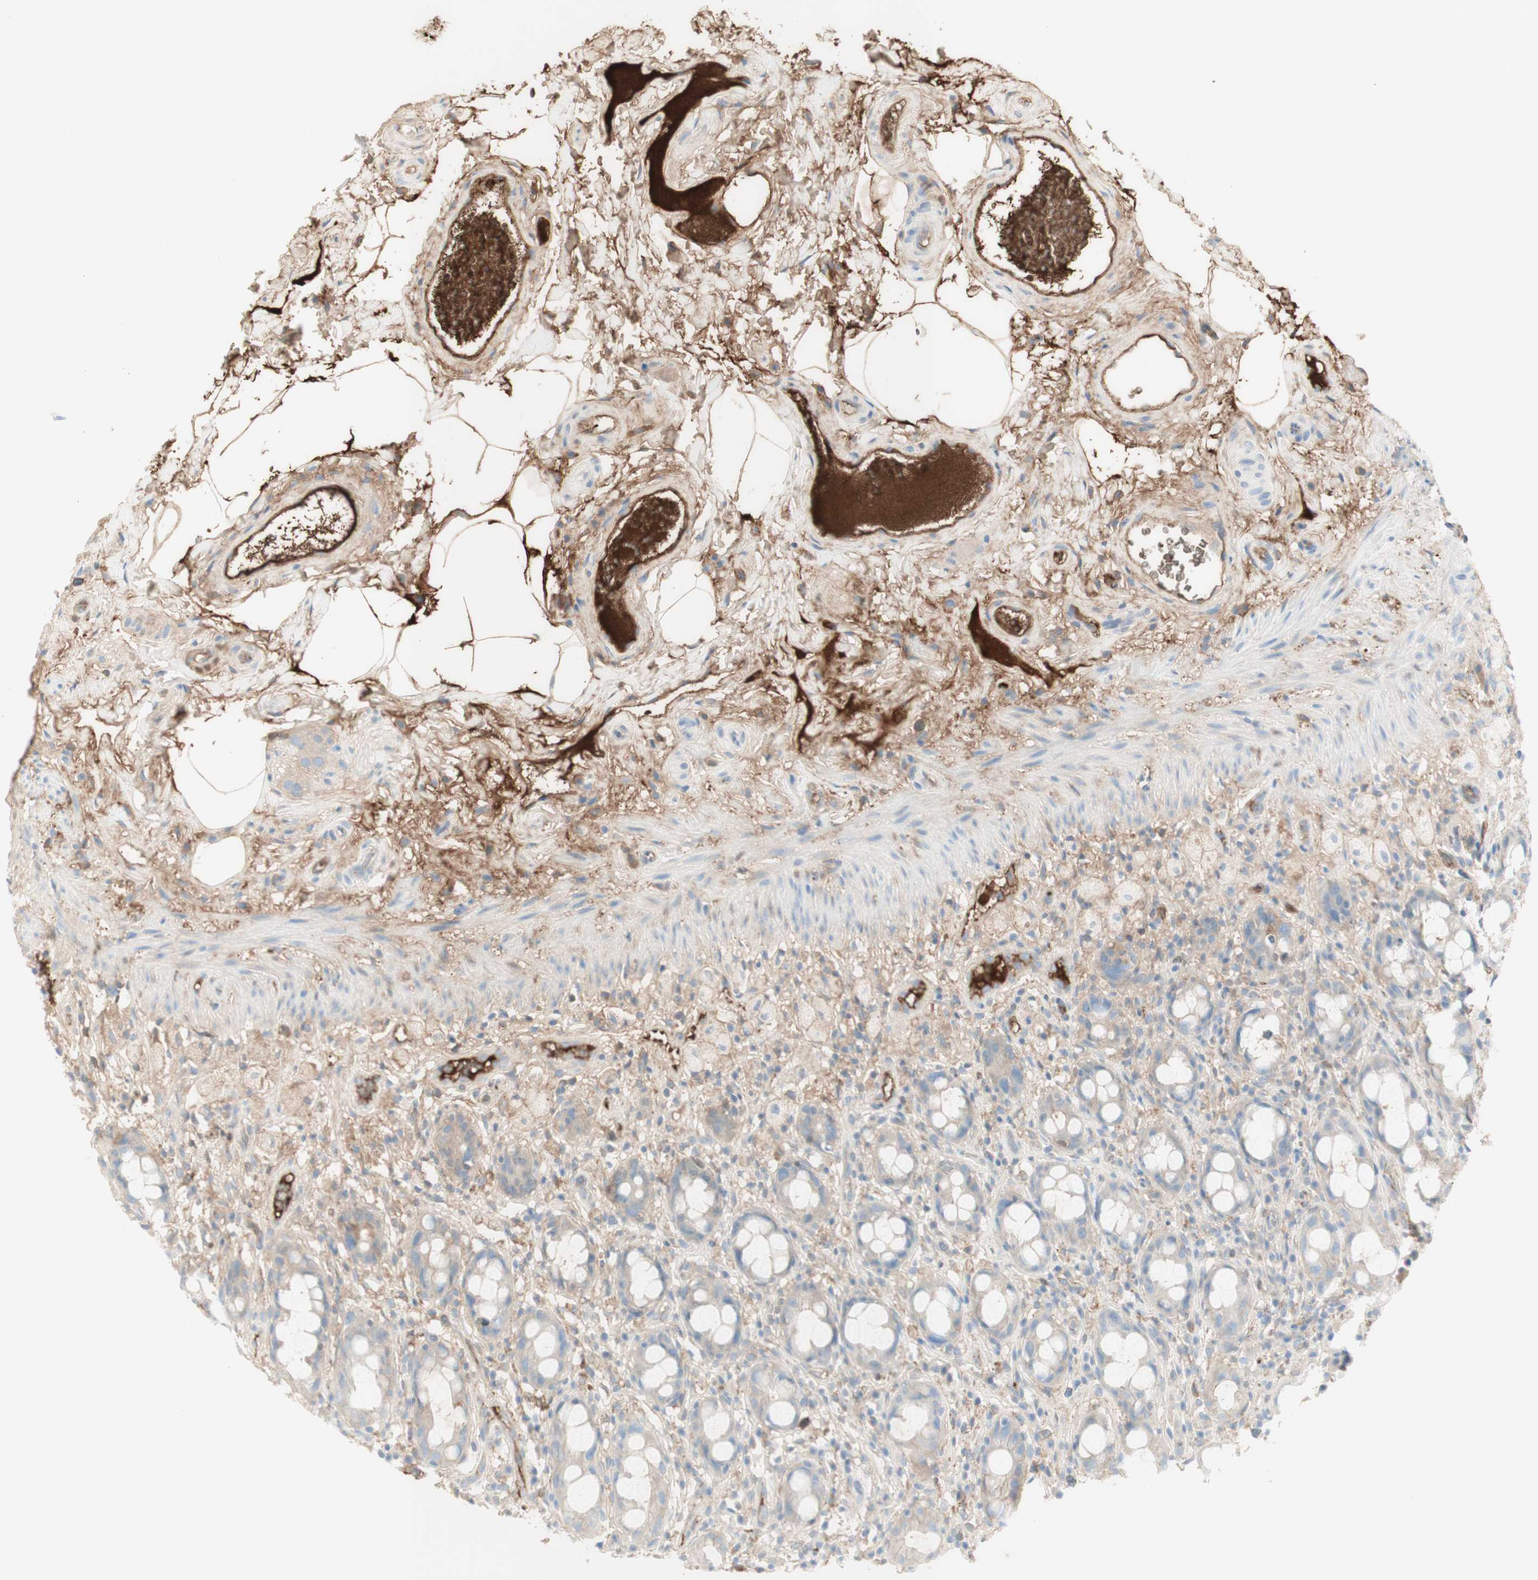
{"staining": {"intensity": "negative", "quantity": "none", "location": "none"}, "tissue": "rectum", "cell_type": "Glandular cells", "image_type": "normal", "snomed": [{"axis": "morphology", "description": "Normal tissue, NOS"}, {"axis": "topography", "description": "Rectum"}], "caption": "This is an immunohistochemistry photomicrograph of benign rectum. There is no staining in glandular cells.", "gene": "KNG1", "patient": {"sex": "male", "age": 44}}